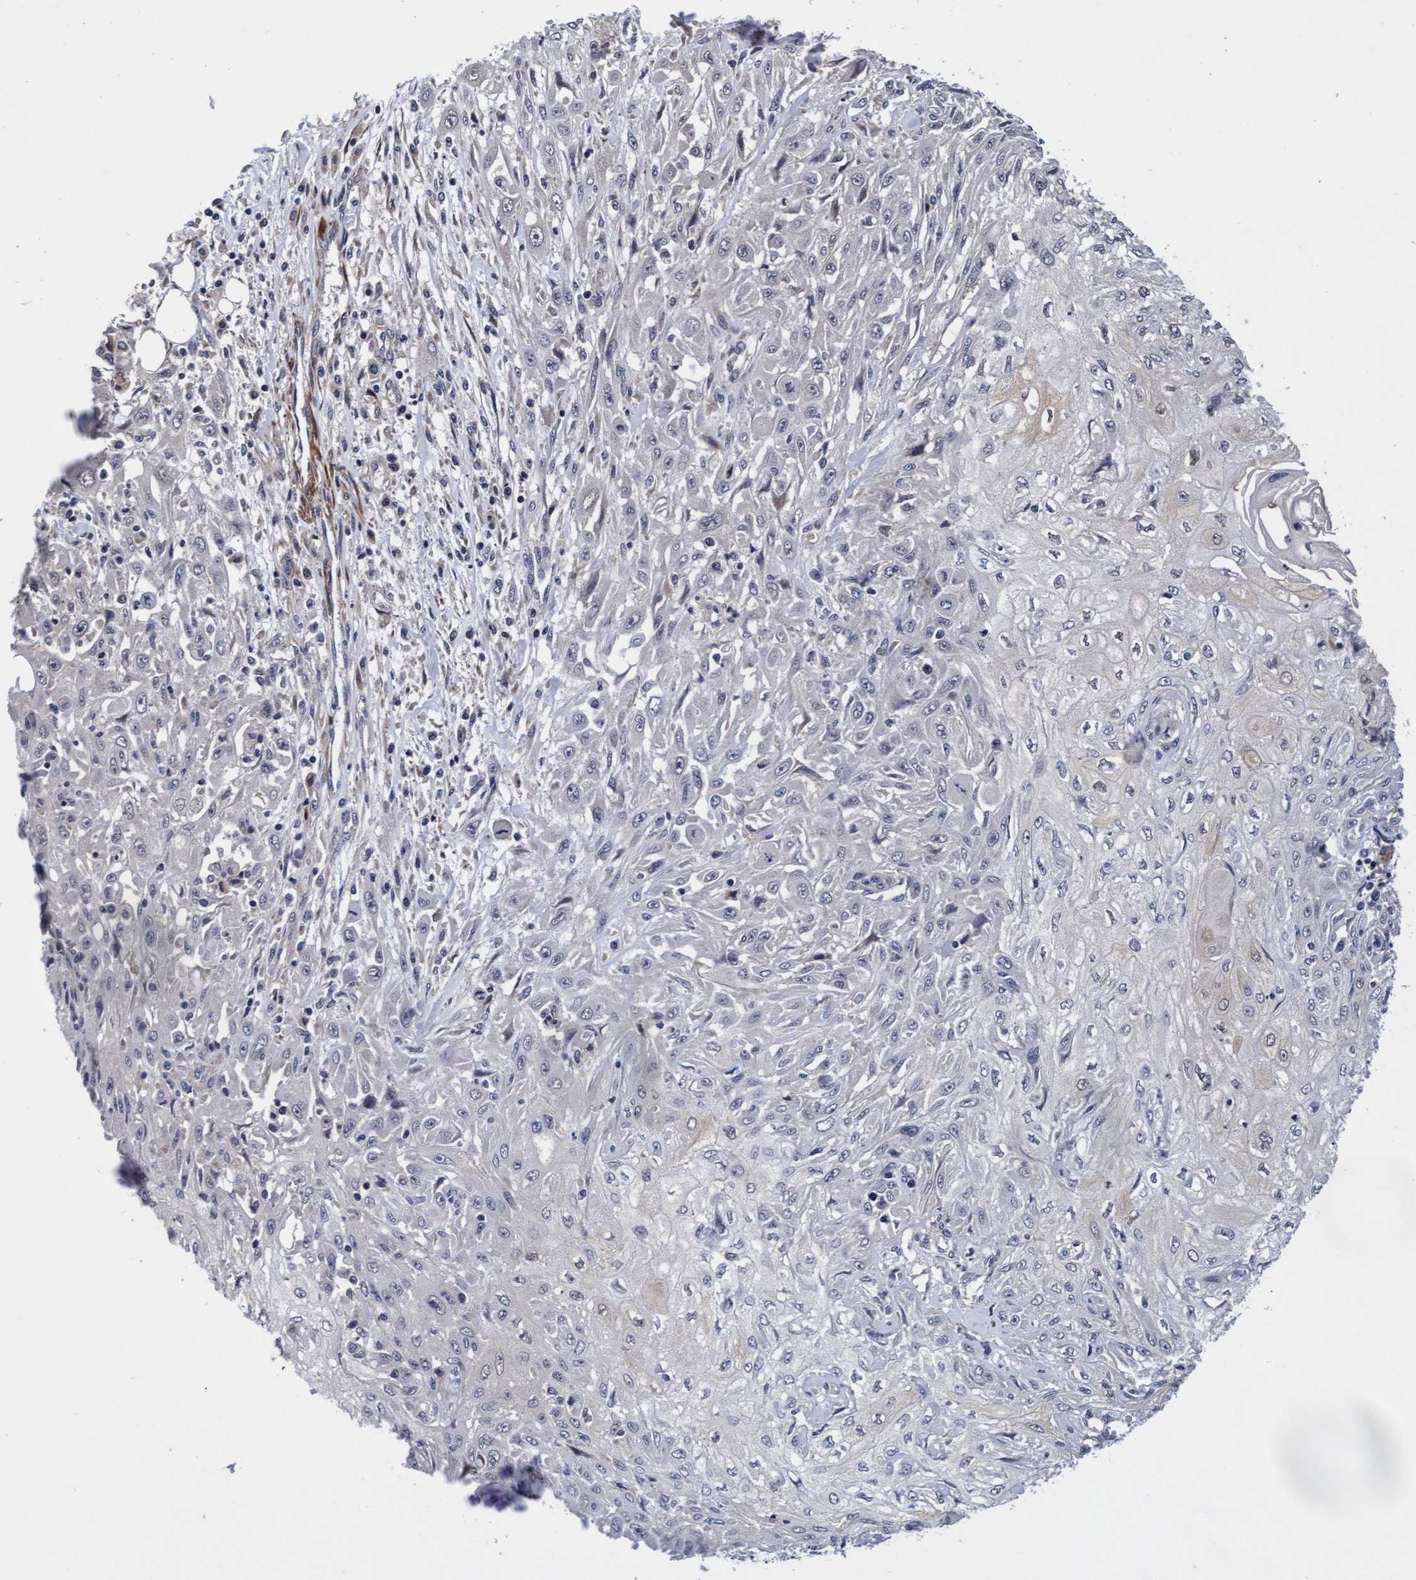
{"staining": {"intensity": "negative", "quantity": "none", "location": "none"}, "tissue": "skin cancer", "cell_type": "Tumor cells", "image_type": "cancer", "snomed": [{"axis": "morphology", "description": "Squamous cell carcinoma, NOS"}, {"axis": "morphology", "description": "Squamous cell carcinoma, metastatic, NOS"}, {"axis": "topography", "description": "Skin"}, {"axis": "topography", "description": "Lymph node"}], "caption": "Photomicrograph shows no protein staining in tumor cells of skin cancer (metastatic squamous cell carcinoma) tissue.", "gene": "EFCAB13", "patient": {"sex": "male", "age": 75}}